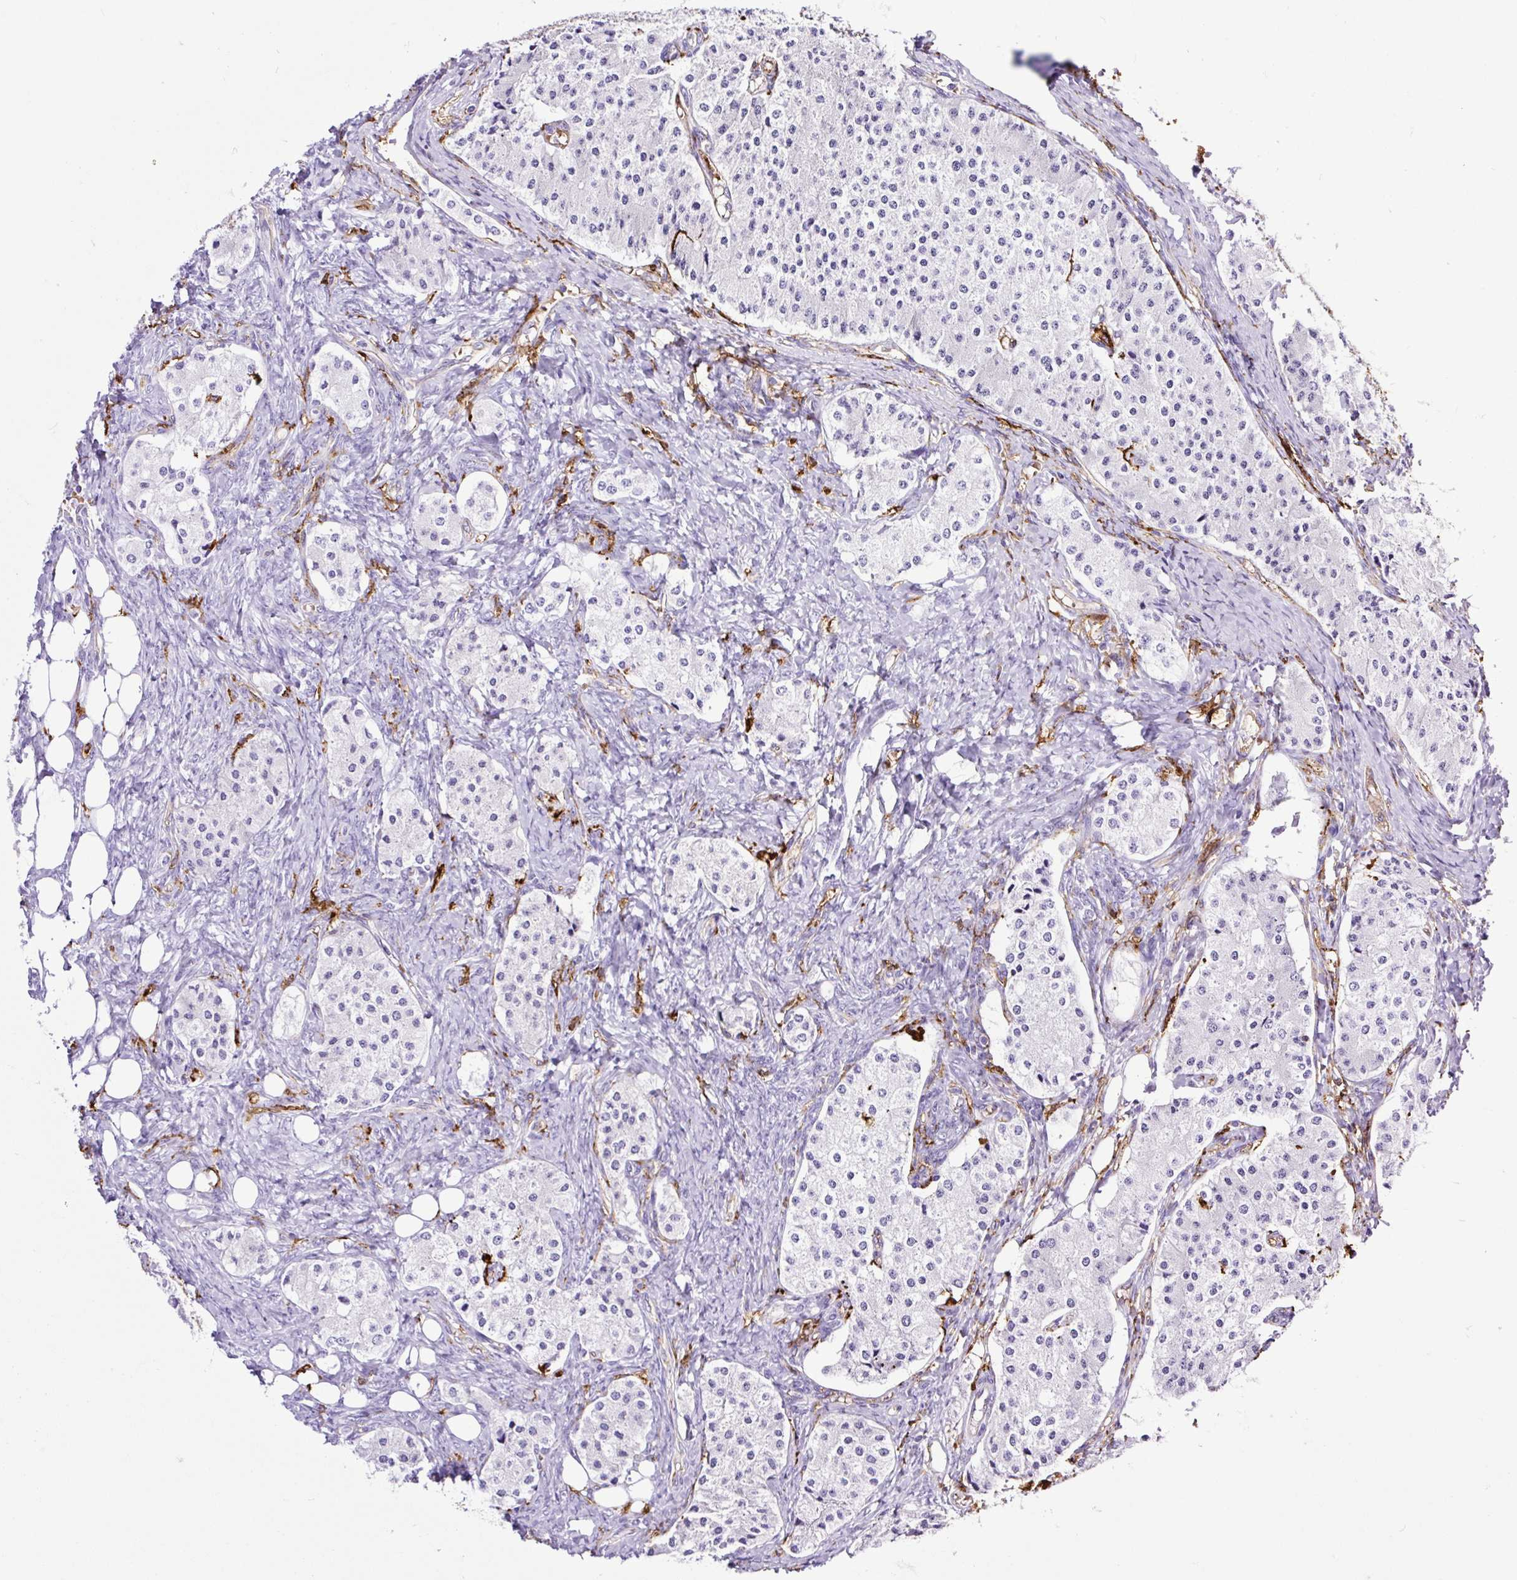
{"staining": {"intensity": "negative", "quantity": "none", "location": "none"}, "tissue": "carcinoid", "cell_type": "Tumor cells", "image_type": "cancer", "snomed": [{"axis": "morphology", "description": "Carcinoid, malignant, NOS"}, {"axis": "topography", "description": "Colon"}], "caption": "DAB immunohistochemical staining of human malignant carcinoid demonstrates no significant expression in tumor cells.", "gene": "HLA-DRA", "patient": {"sex": "female", "age": 52}}